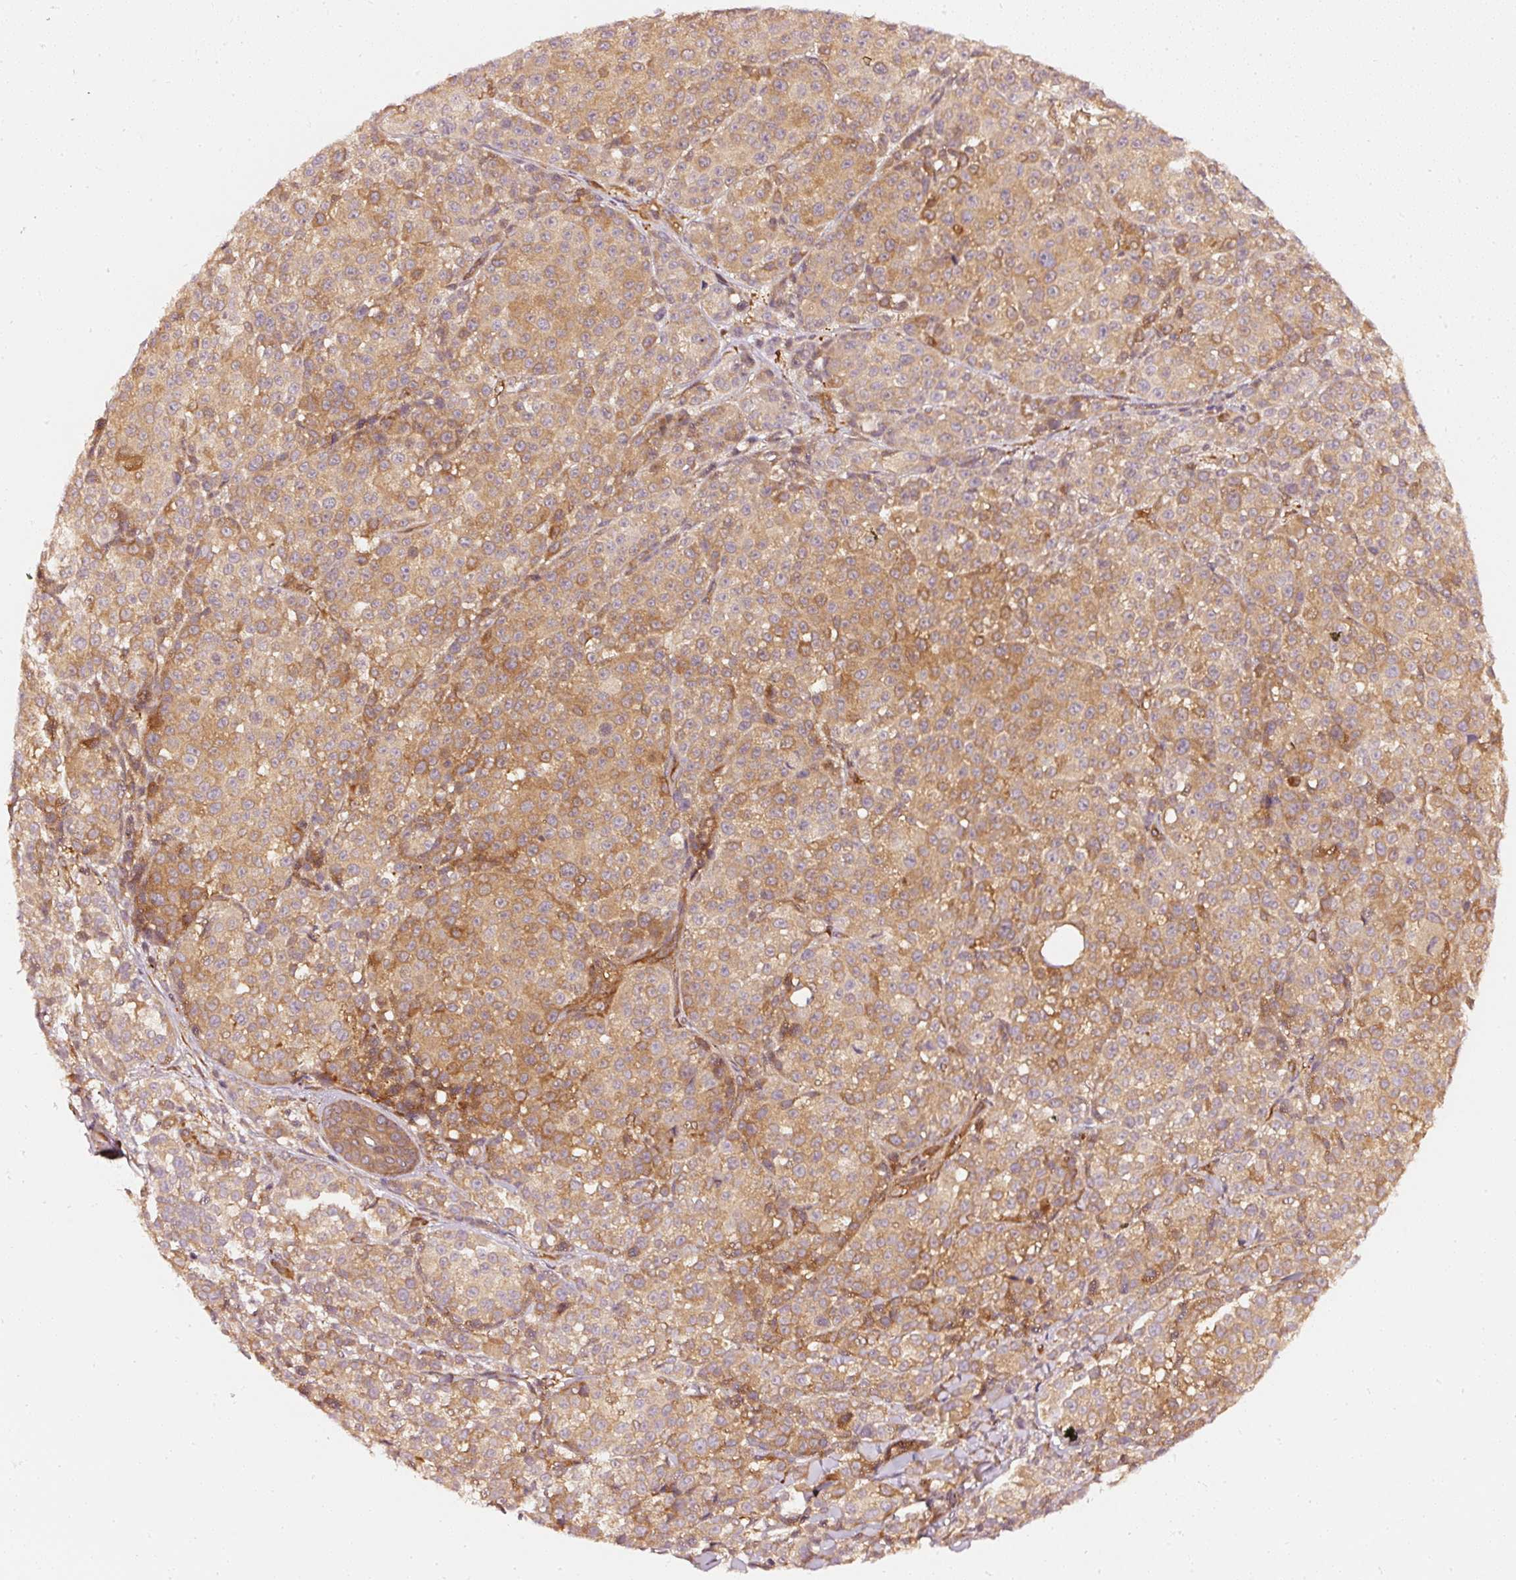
{"staining": {"intensity": "moderate", "quantity": "25%-75%", "location": "cytoplasmic/membranous"}, "tissue": "melanoma", "cell_type": "Tumor cells", "image_type": "cancer", "snomed": [{"axis": "morphology", "description": "Malignant melanoma, NOS"}, {"axis": "topography", "description": "Skin"}], "caption": "There is medium levels of moderate cytoplasmic/membranous expression in tumor cells of malignant melanoma, as demonstrated by immunohistochemical staining (brown color).", "gene": "ASMTL", "patient": {"sex": "female", "age": 35}}